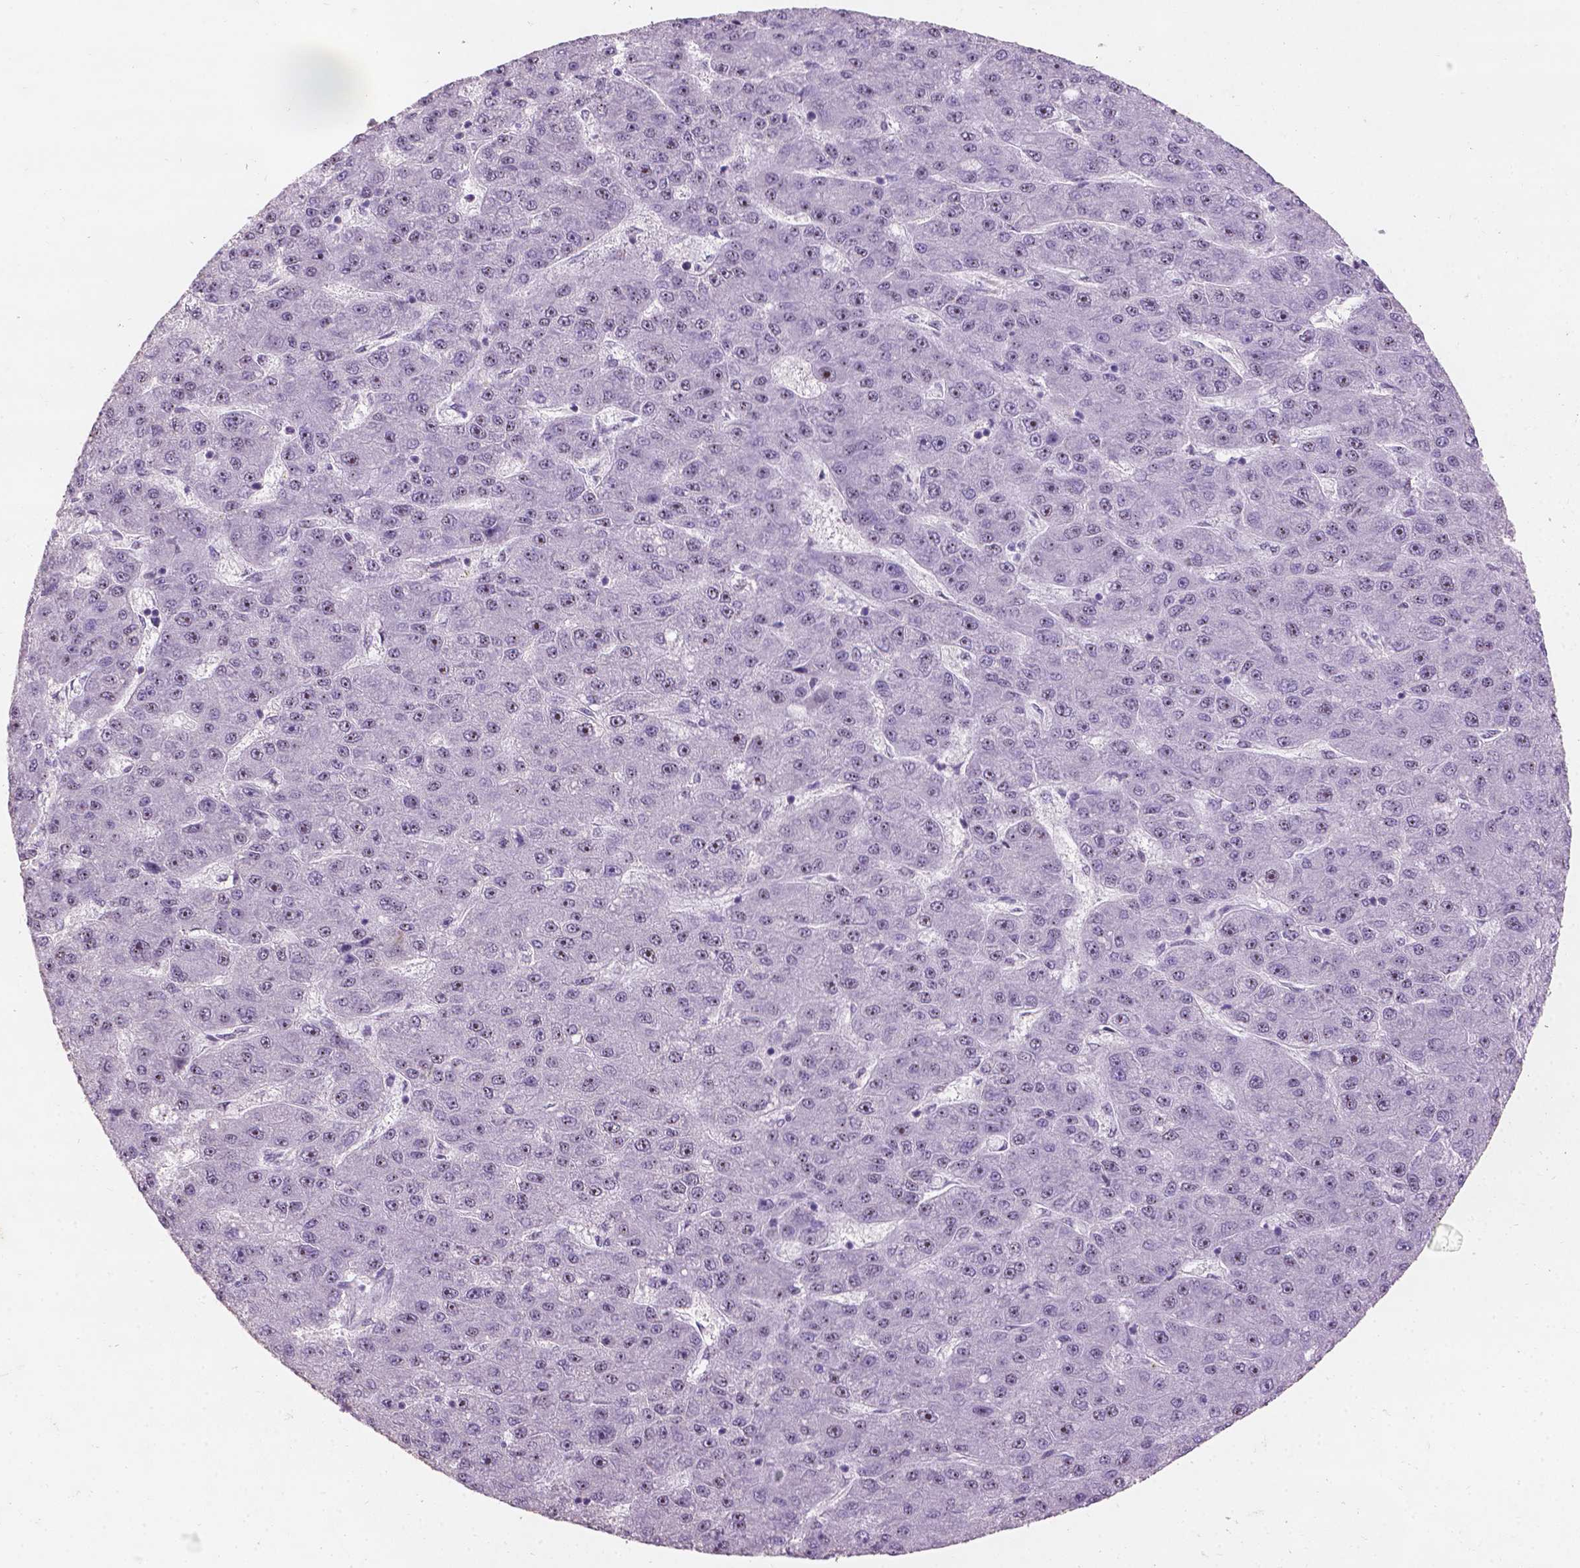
{"staining": {"intensity": "negative", "quantity": "none", "location": "none"}, "tissue": "liver cancer", "cell_type": "Tumor cells", "image_type": "cancer", "snomed": [{"axis": "morphology", "description": "Carcinoma, Hepatocellular, NOS"}, {"axis": "topography", "description": "Liver"}], "caption": "A photomicrograph of human liver cancer (hepatocellular carcinoma) is negative for staining in tumor cells. The staining is performed using DAB (3,3'-diaminobenzidine) brown chromogen with nuclei counter-stained in using hematoxylin.", "gene": "COIL", "patient": {"sex": "male", "age": 67}}